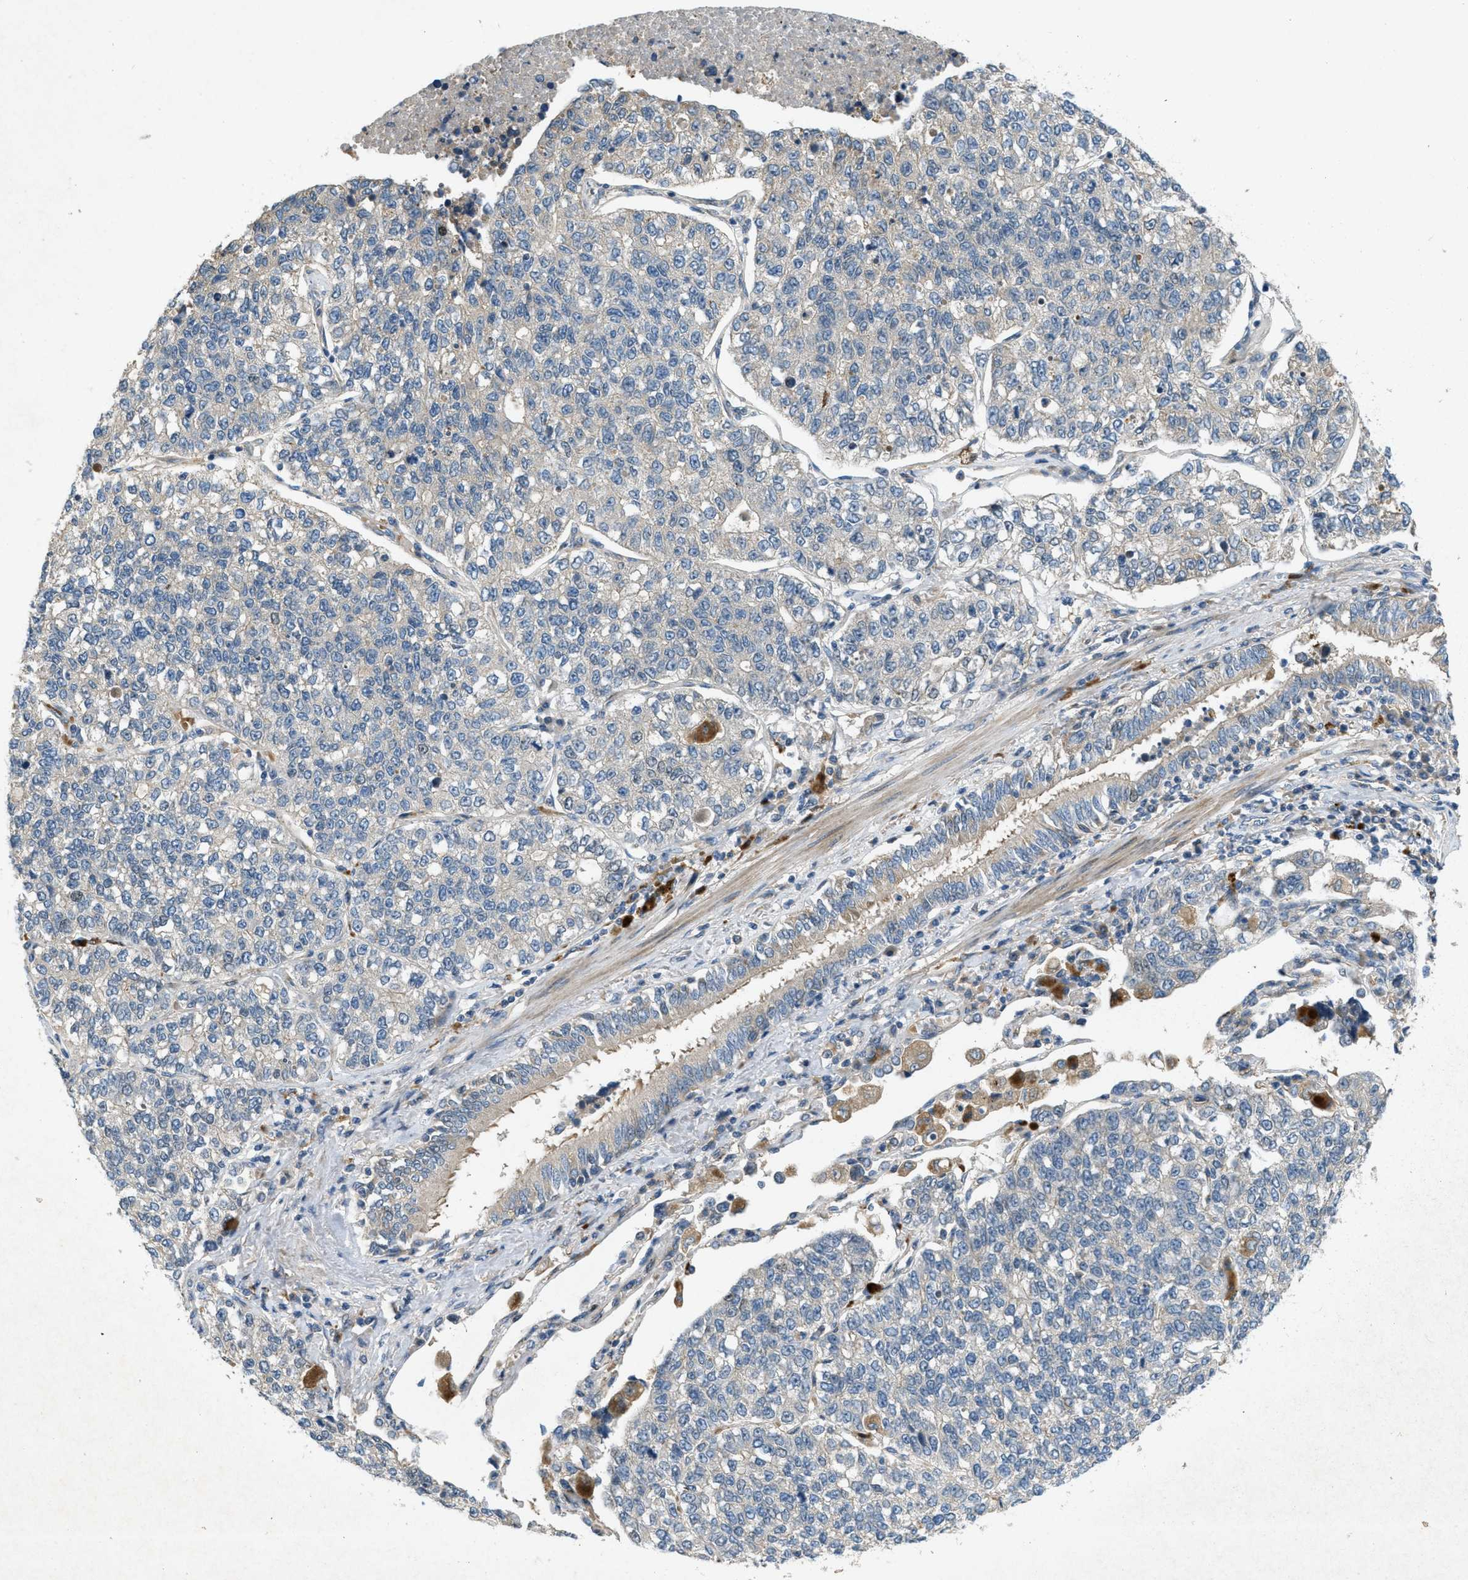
{"staining": {"intensity": "weak", "quantity": "<25%", "location": "cytoplasmic/membranous"}, "tissue": "lung cancer", "cell_type": "Tumor cells", "image_type": "cancer", "snomed": [{"axis": "morphology", "description": "Adenocarcinoma, NOS"}, {"axis": "topography", "description": "Lung"}], "caption": "Micrograph shows no significant protein positivity in tumor cells of lung cancer.", "gene": "ADCY6", "patient": {"sex": "male", "age": 49}}